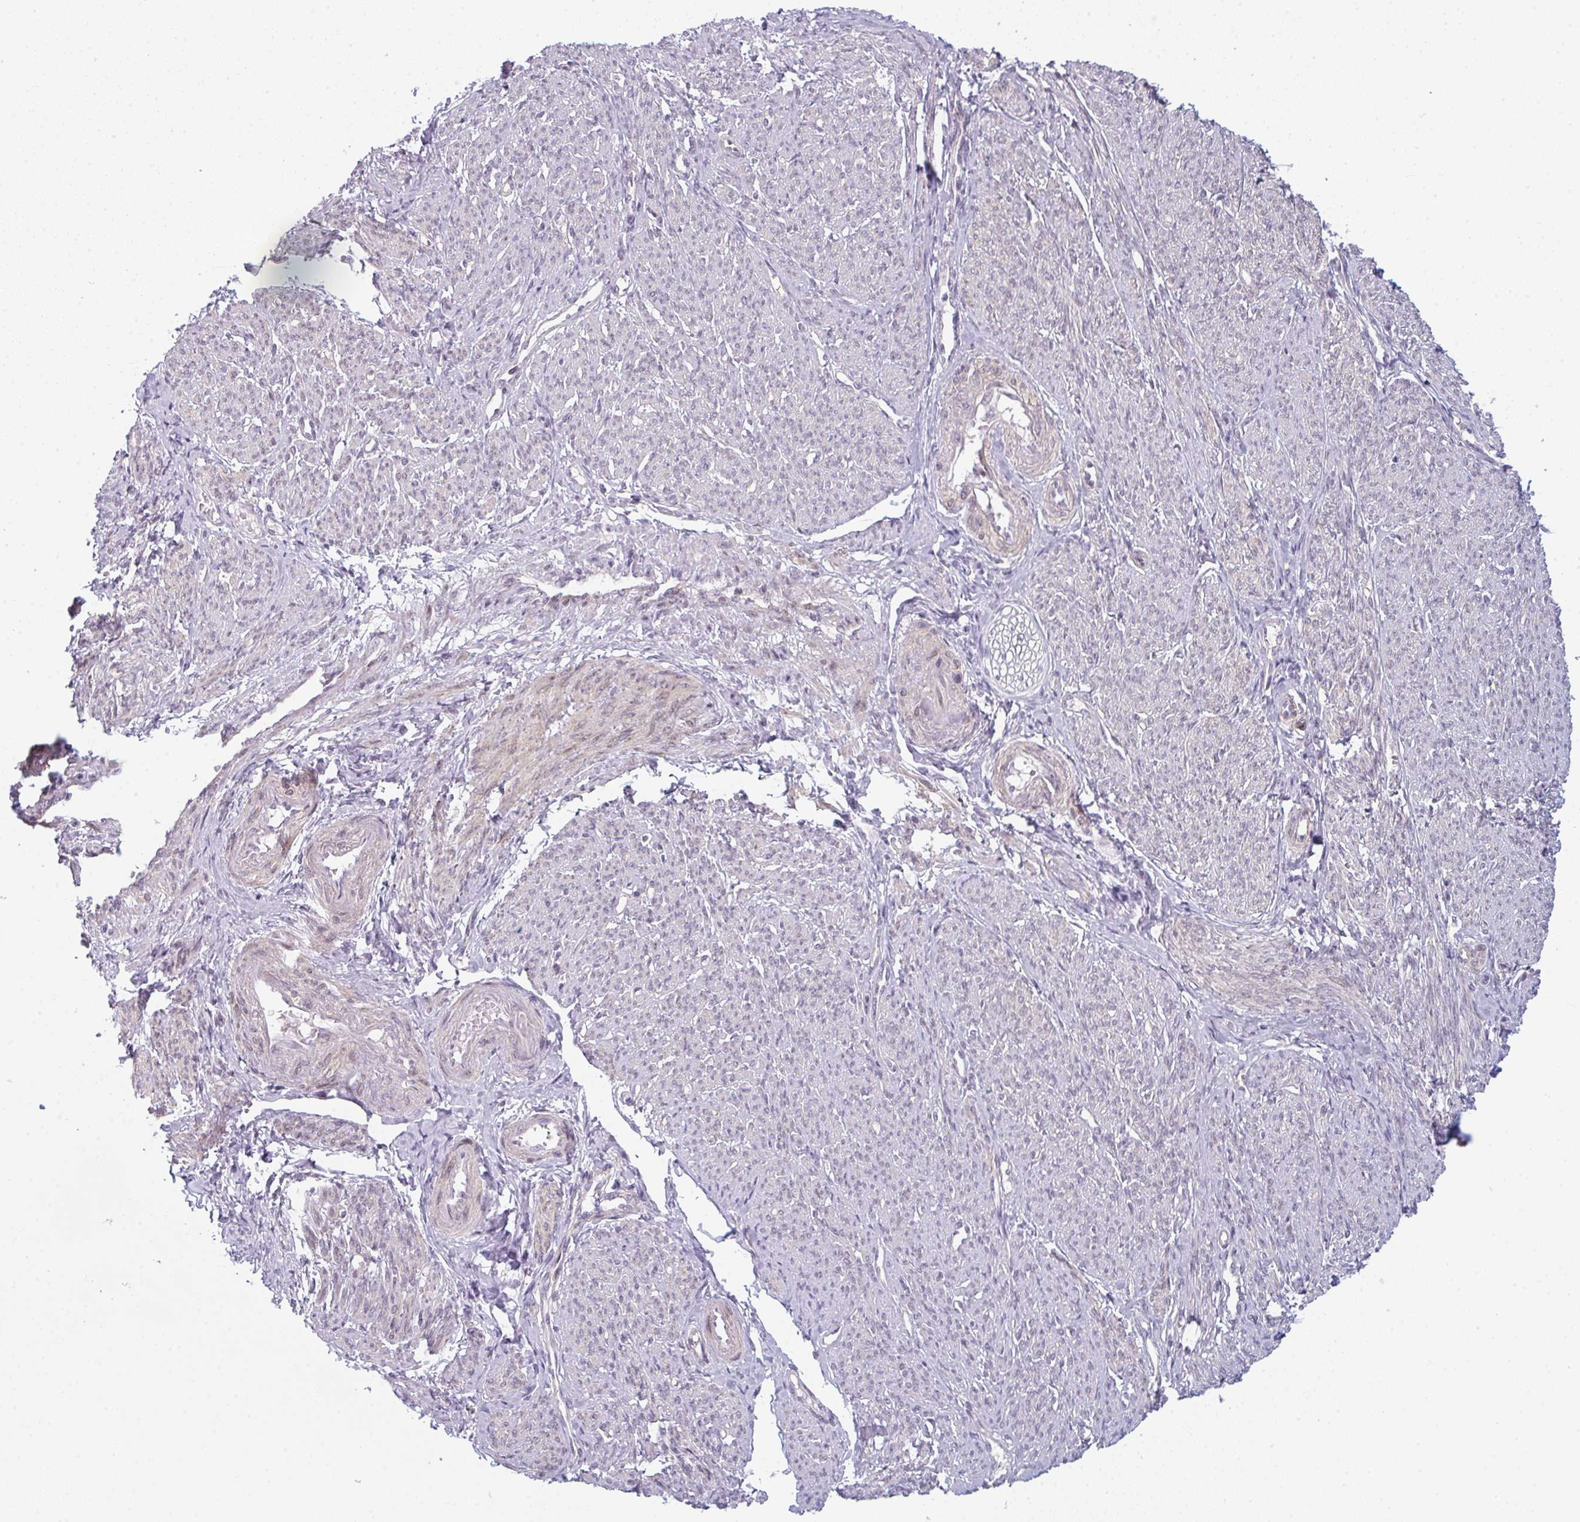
{"staining": {"intensity": "weak", "quantity": "25%-75%", "location": "nuclear"}, "tissue": "smooth muscle", "cell_type": "Smooth muscle cells", "image_type": "normal", "snomed": [{"axis": "morphology", "description": "Normal tissue, NOS"}, {"axis": "topography", "description": "Smooth muscle"}], "caption": "Weak nuclear positivity for a protein is present in approximately 25%-75% of smooth muscle cells of benign smooth muscle using immunohistochemistry (IHC).", "gene": "TMEM237", "patient": {"sex": "female", "age": 65}}